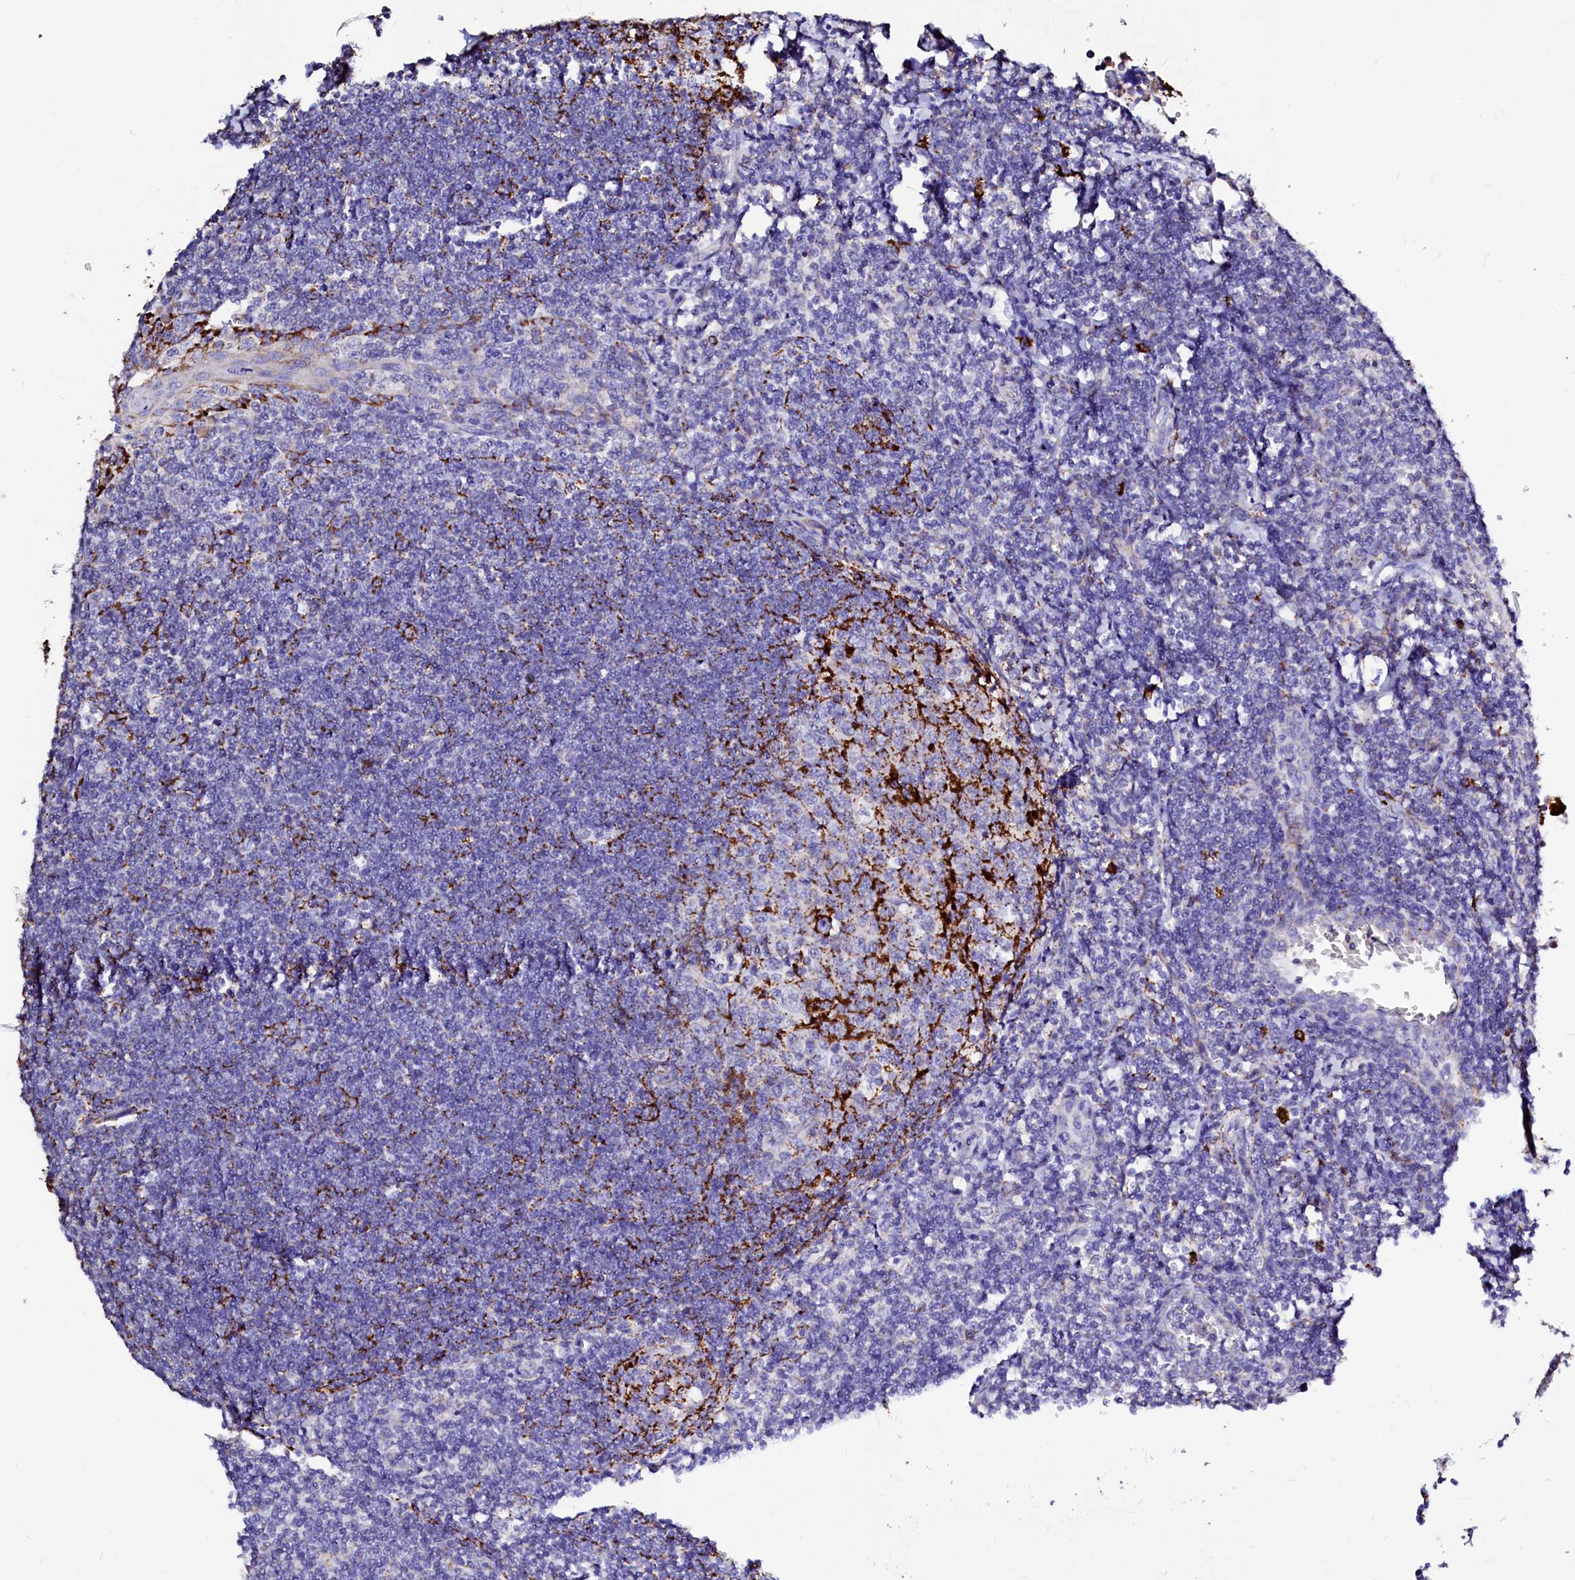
{"staining": {"intensity": "strong", "quantity": "25%-75%", "location": "cytoplasmic/membranous"}, "tissue": "tonsil", "cell_type": "Germinal center cells", "image_type": "normal", "snomed": [{"axis": "morphology", "description": "Normal tissue, NOS"}, {"axis": "topography", "description": "Tonsil"}], "caption": "Normal tonsil was stained to show a protein in brown. There is high levels of strong cytoplasmic/membranous positivity in about 25%-75% of germinal center cells. The protein is shown in brown color, while the nuclei are stained blue.", "gene": "MAOB", "patient": {"sex": "male", "age": 27}}